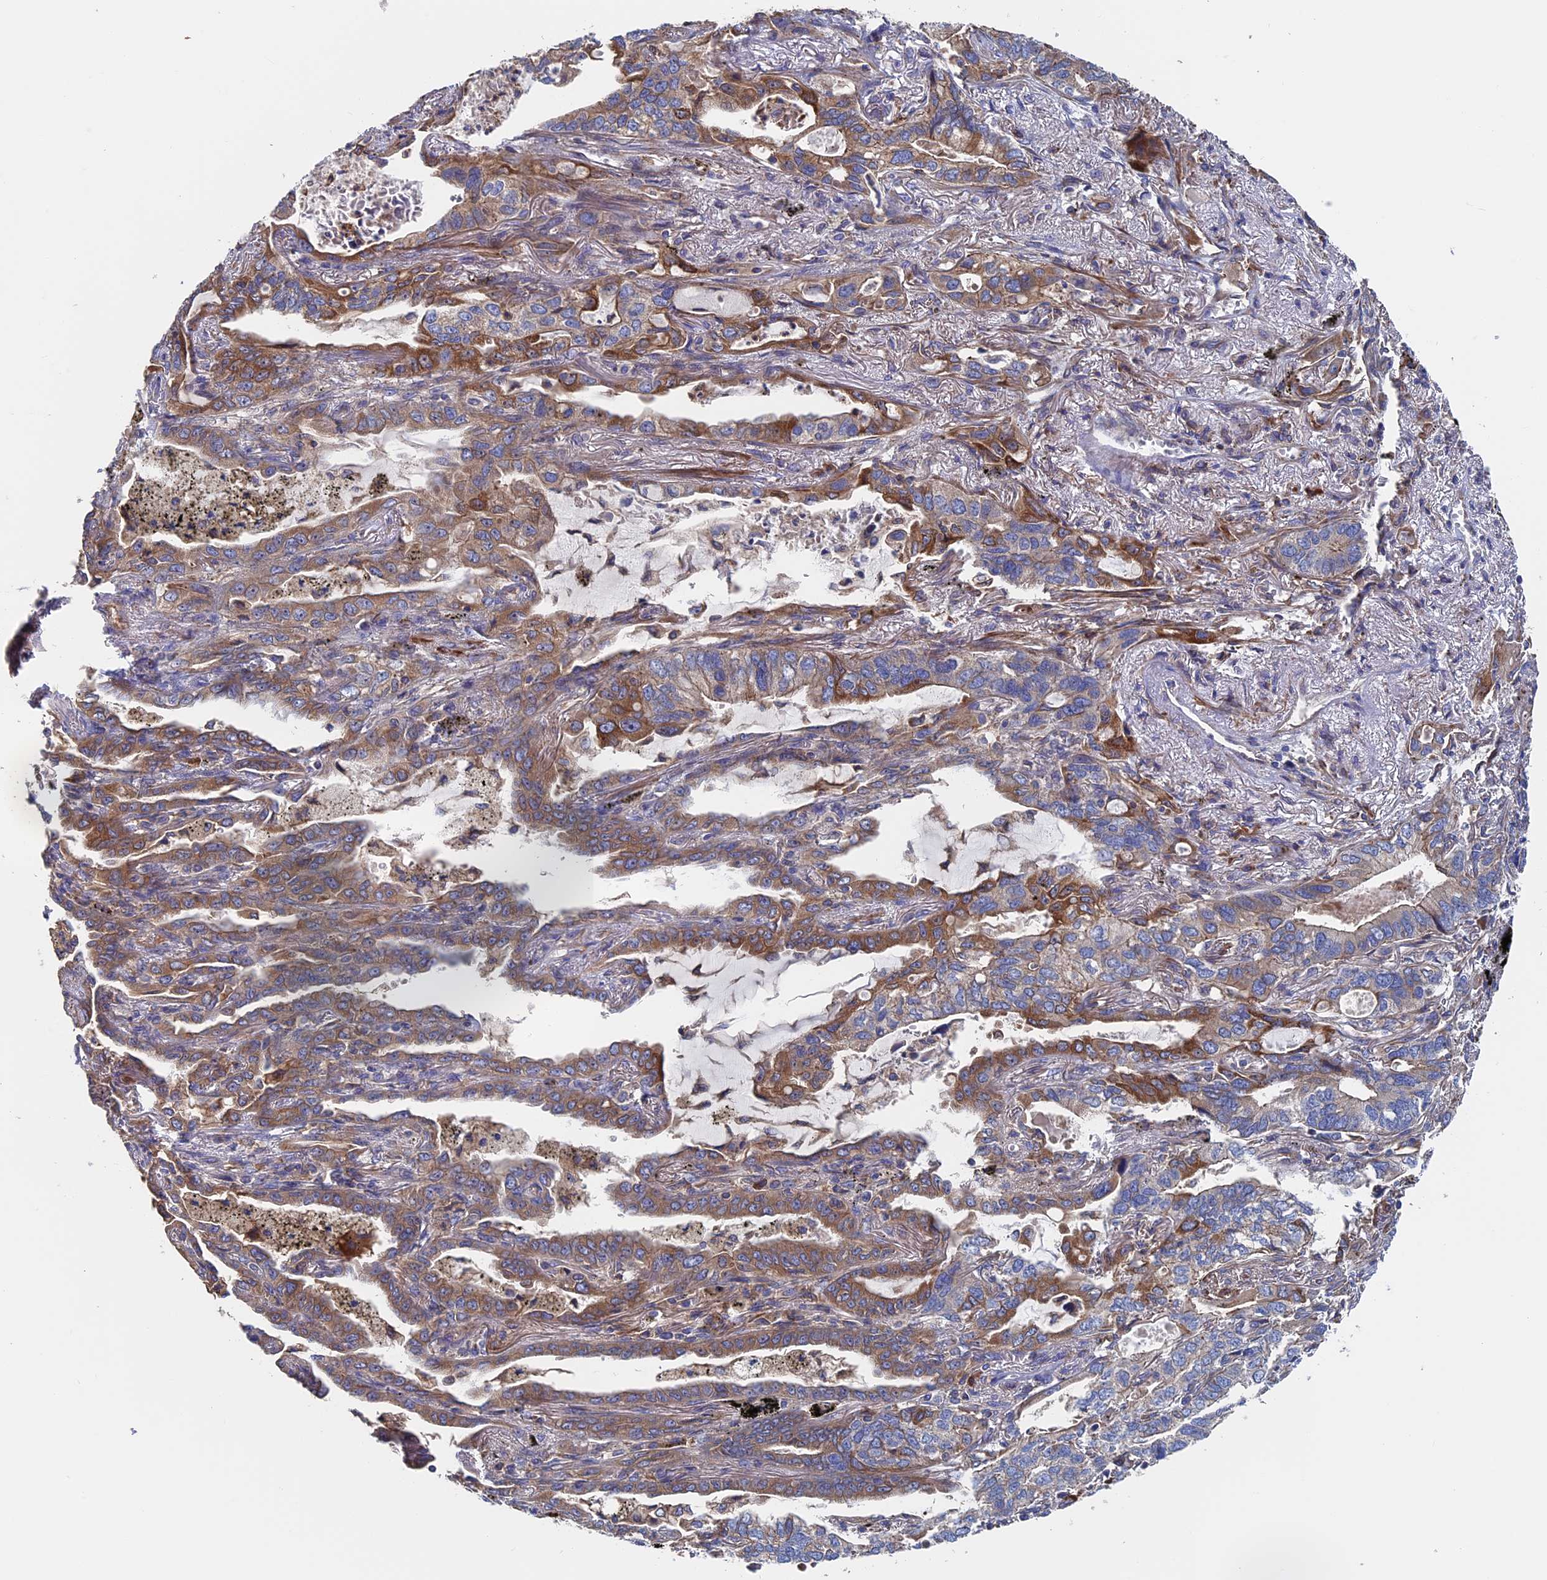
{"staining": {"intensity": "moderate", "quantity": "25%-75%", "location": "cytoplasmic/membranous"}, "tissue": "lung cancer", "cell_type": "Tumor cells", "image_type": "cancer", "snomed": [{"axis": "morphology", "description": "Adenocarcinoma, NOS"}, {"axis": "topography", "description": "Lung"}], "caption": "The histopathology image reveals a brown stain indicating the presence of a protein in the cytoplasmic/membranous of tumor cells in lung cancer.", "gene": "DNAJC3", "patient": {"sex": "male", "age": 67}}